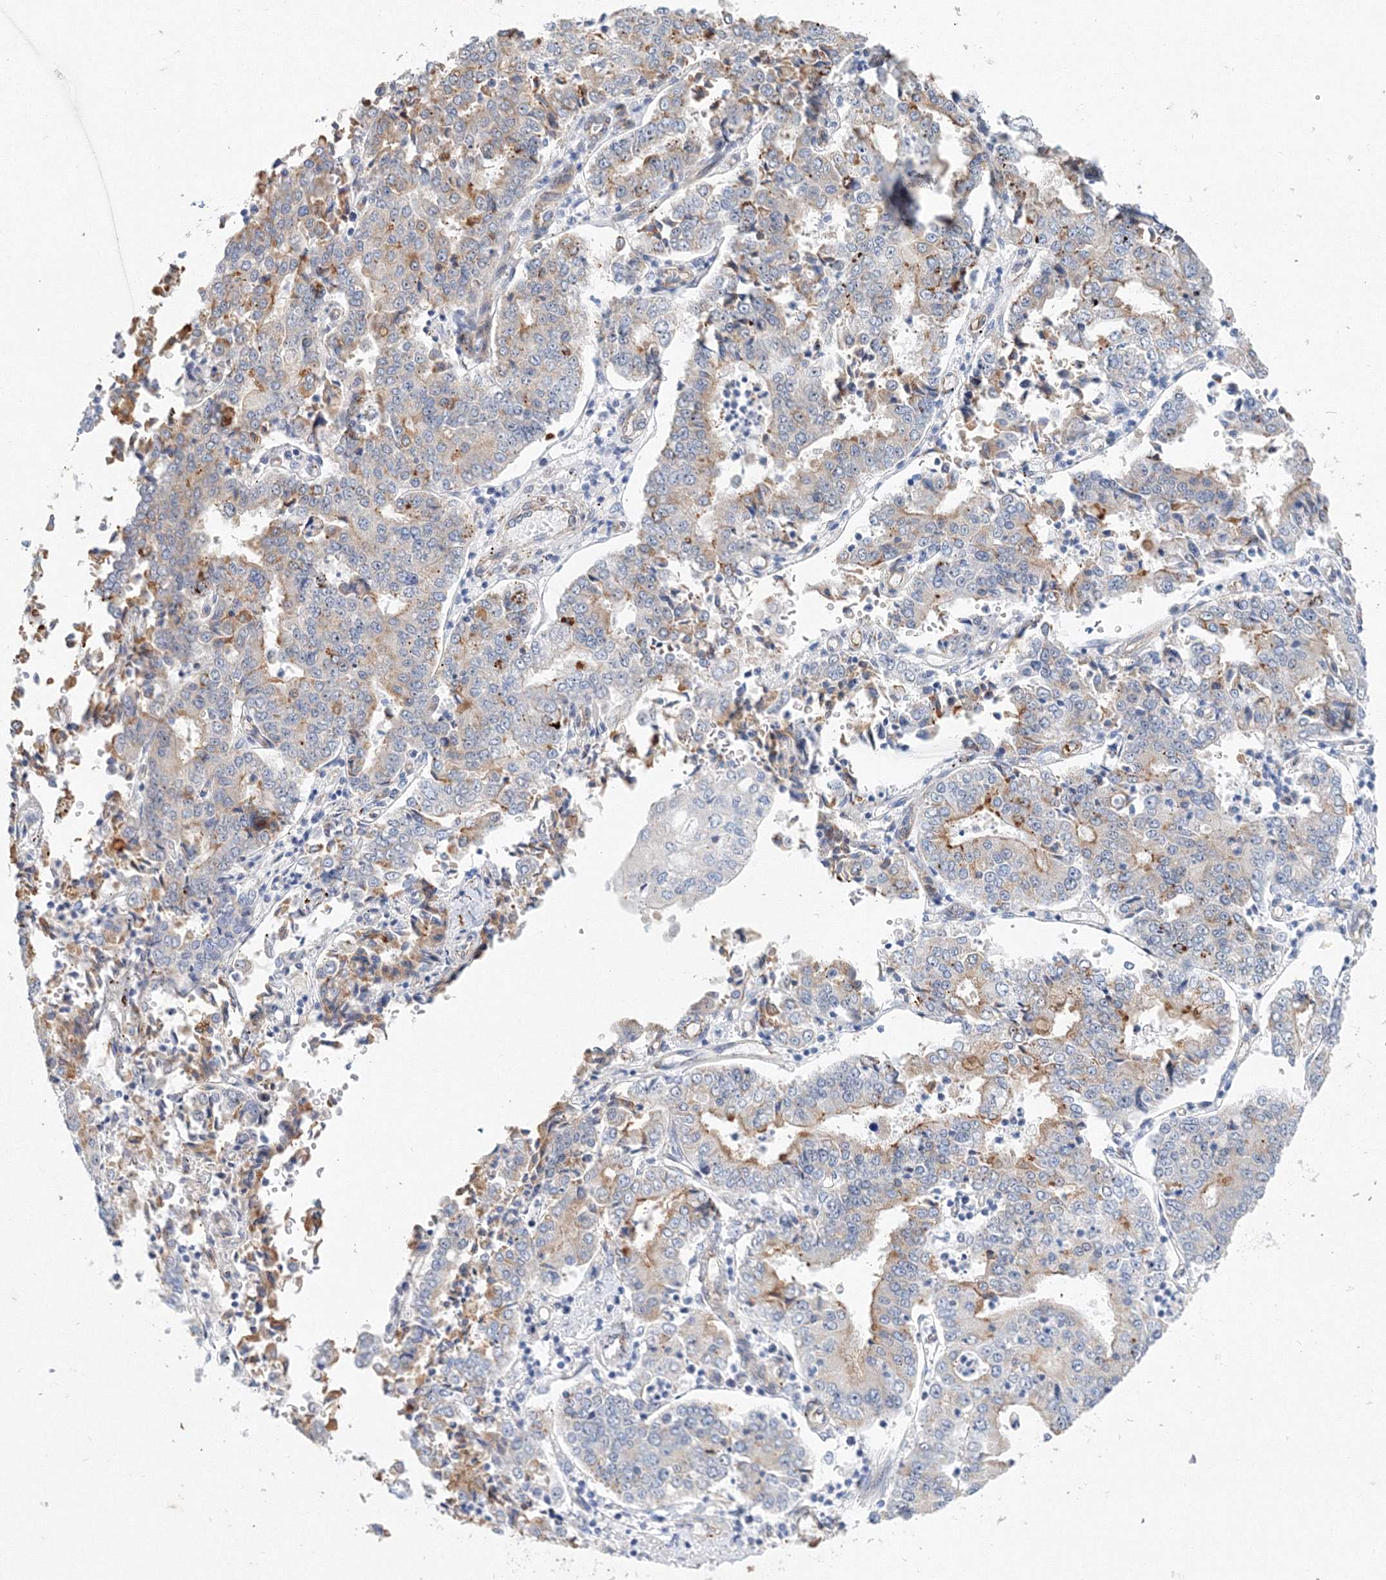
{"staining": {"intensity": "moderate", "quantity": "<25%", "location": "cytoplasmic/membranous"}, "tissue": "stomach cancer", "cell_type": "Tumor cells", "image_type": "cancer", "snomed": [{"axis": "morphology", "description": "Adenocarcinoma, NOS"}, {"axis": "topography", "description": "Stomach"}], "caption": "This histopathology image exhibits immunohistochemistry staining of stomach cancer, with low moderate cytoplasmic/membranous expression in about <25% of tumor cells.", "gene": "TANC1", "patient": {"sex": "male", "age": 76}}